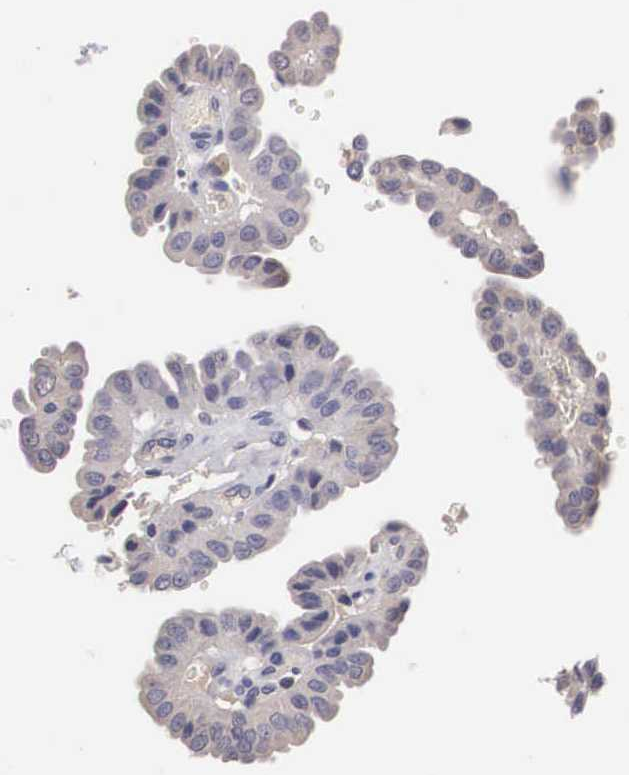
{"staining": {"intensity": "weak", "quantity": "25%-75%", "location": "cytoplasmic/membranous"}, "tissue": "thyroid cancer", "cell_type": "Tumor cells", "image_type": "cancer", "snomed": [{"axis": "morphology", "description": "Papillary adenocarcinoma, NOS"}, {"axis": "topography", "description": "Thyroid gland"}], "caption": "The micrograph displays a brown stain indicating the presence of a protein in the cytoplasmic/membranous of tumor cells in thyroid cancer.", "gene": "ABHD4", "patient": {"sex": "male", "age": 87}}